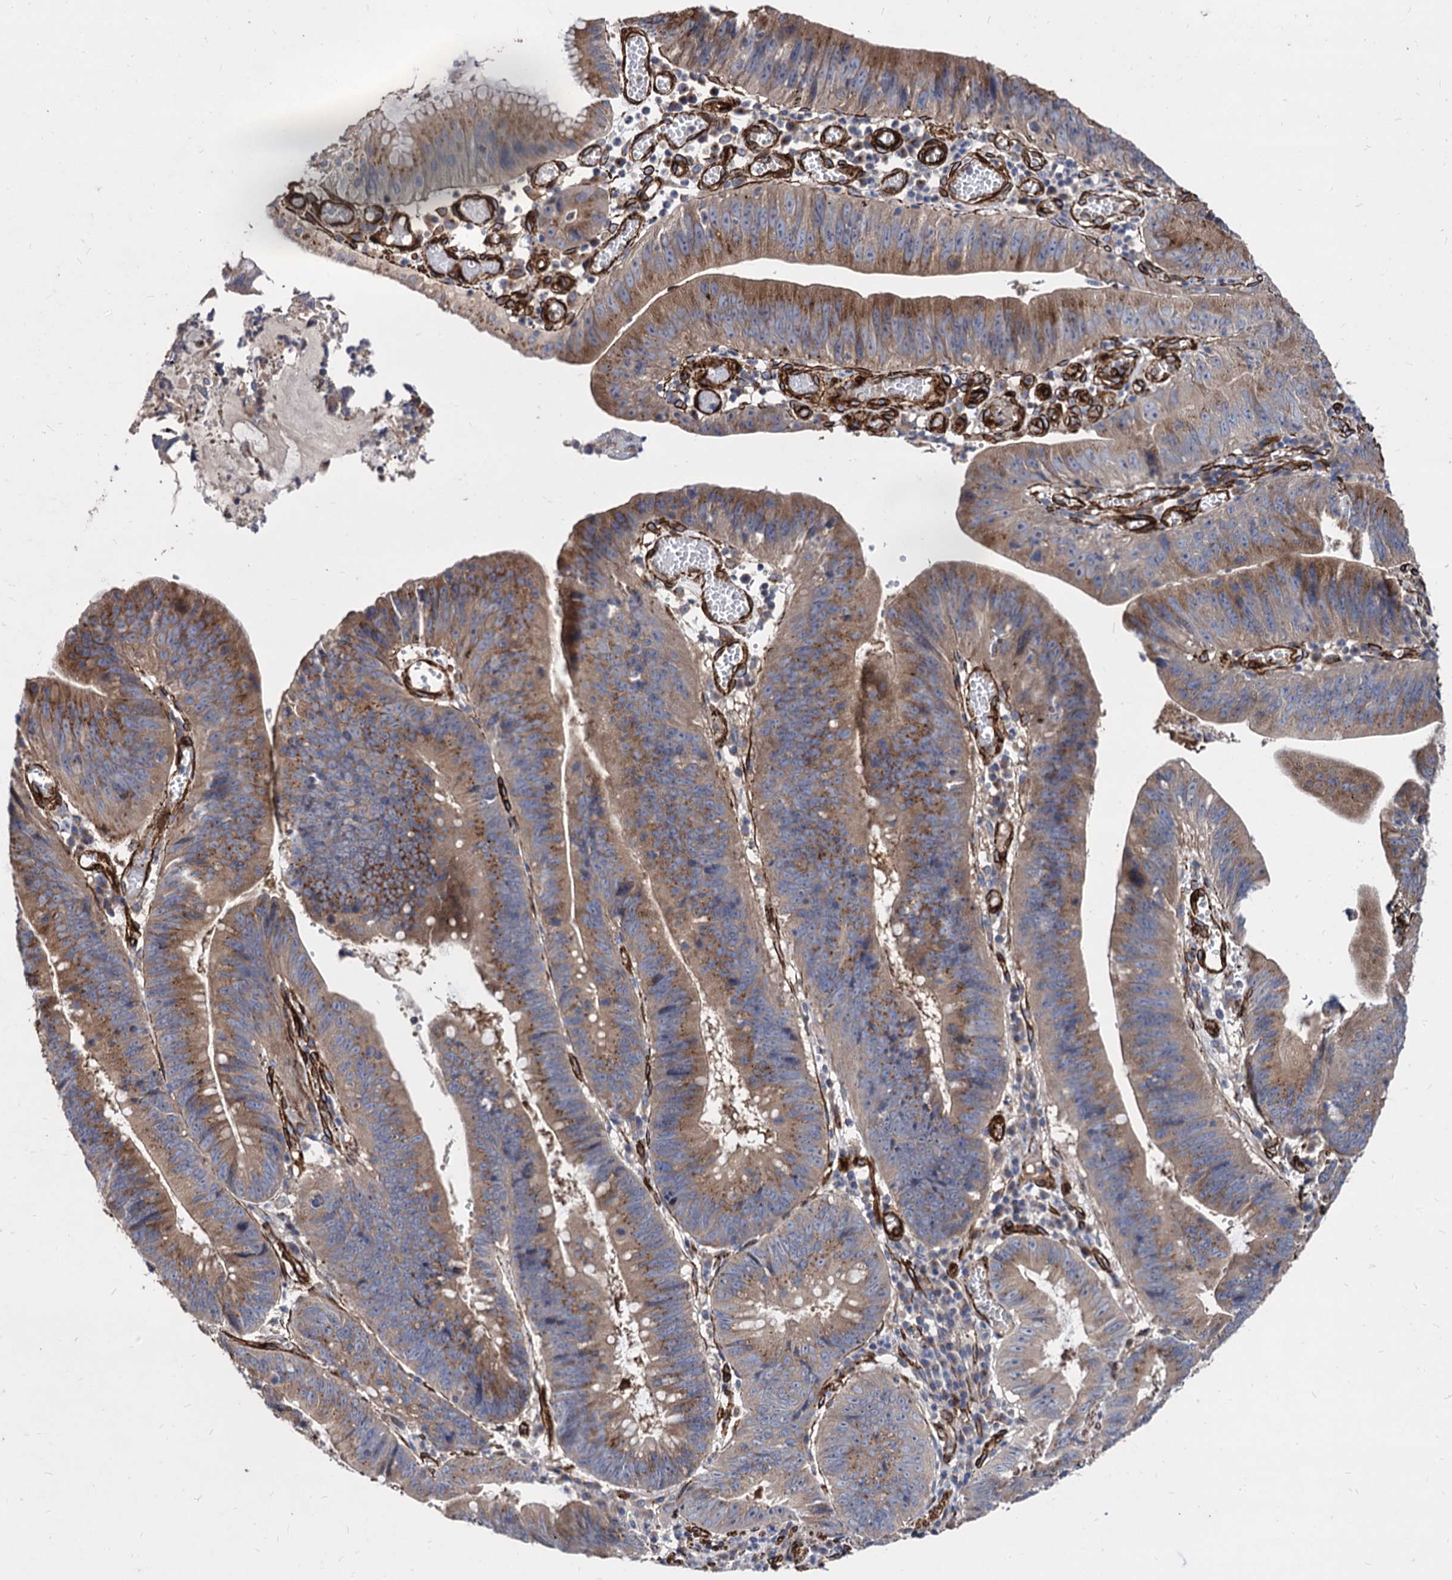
{"staining": {"intensity": "moderate", "quantity": ">75%", "location": "cytoplasmic/membranous"}, "tissue": "stomach cancer", "cell_type": "Tumor cells", "image_type": "cancer", "snomed": [{"axis": "morphology", "description": "Adenocarcinoma, NOS"}, {"axis": "topography", "description": "Stomach"}], "caption": "Immunohistochemical staining of stomach adenocarcinoma demonstrates medium levels of moderate cytoplasmic/membranous protein expression in about >75% of tumor cells.", "gene": "WDR11", "patient": {"sex": "male", "age": 59}}